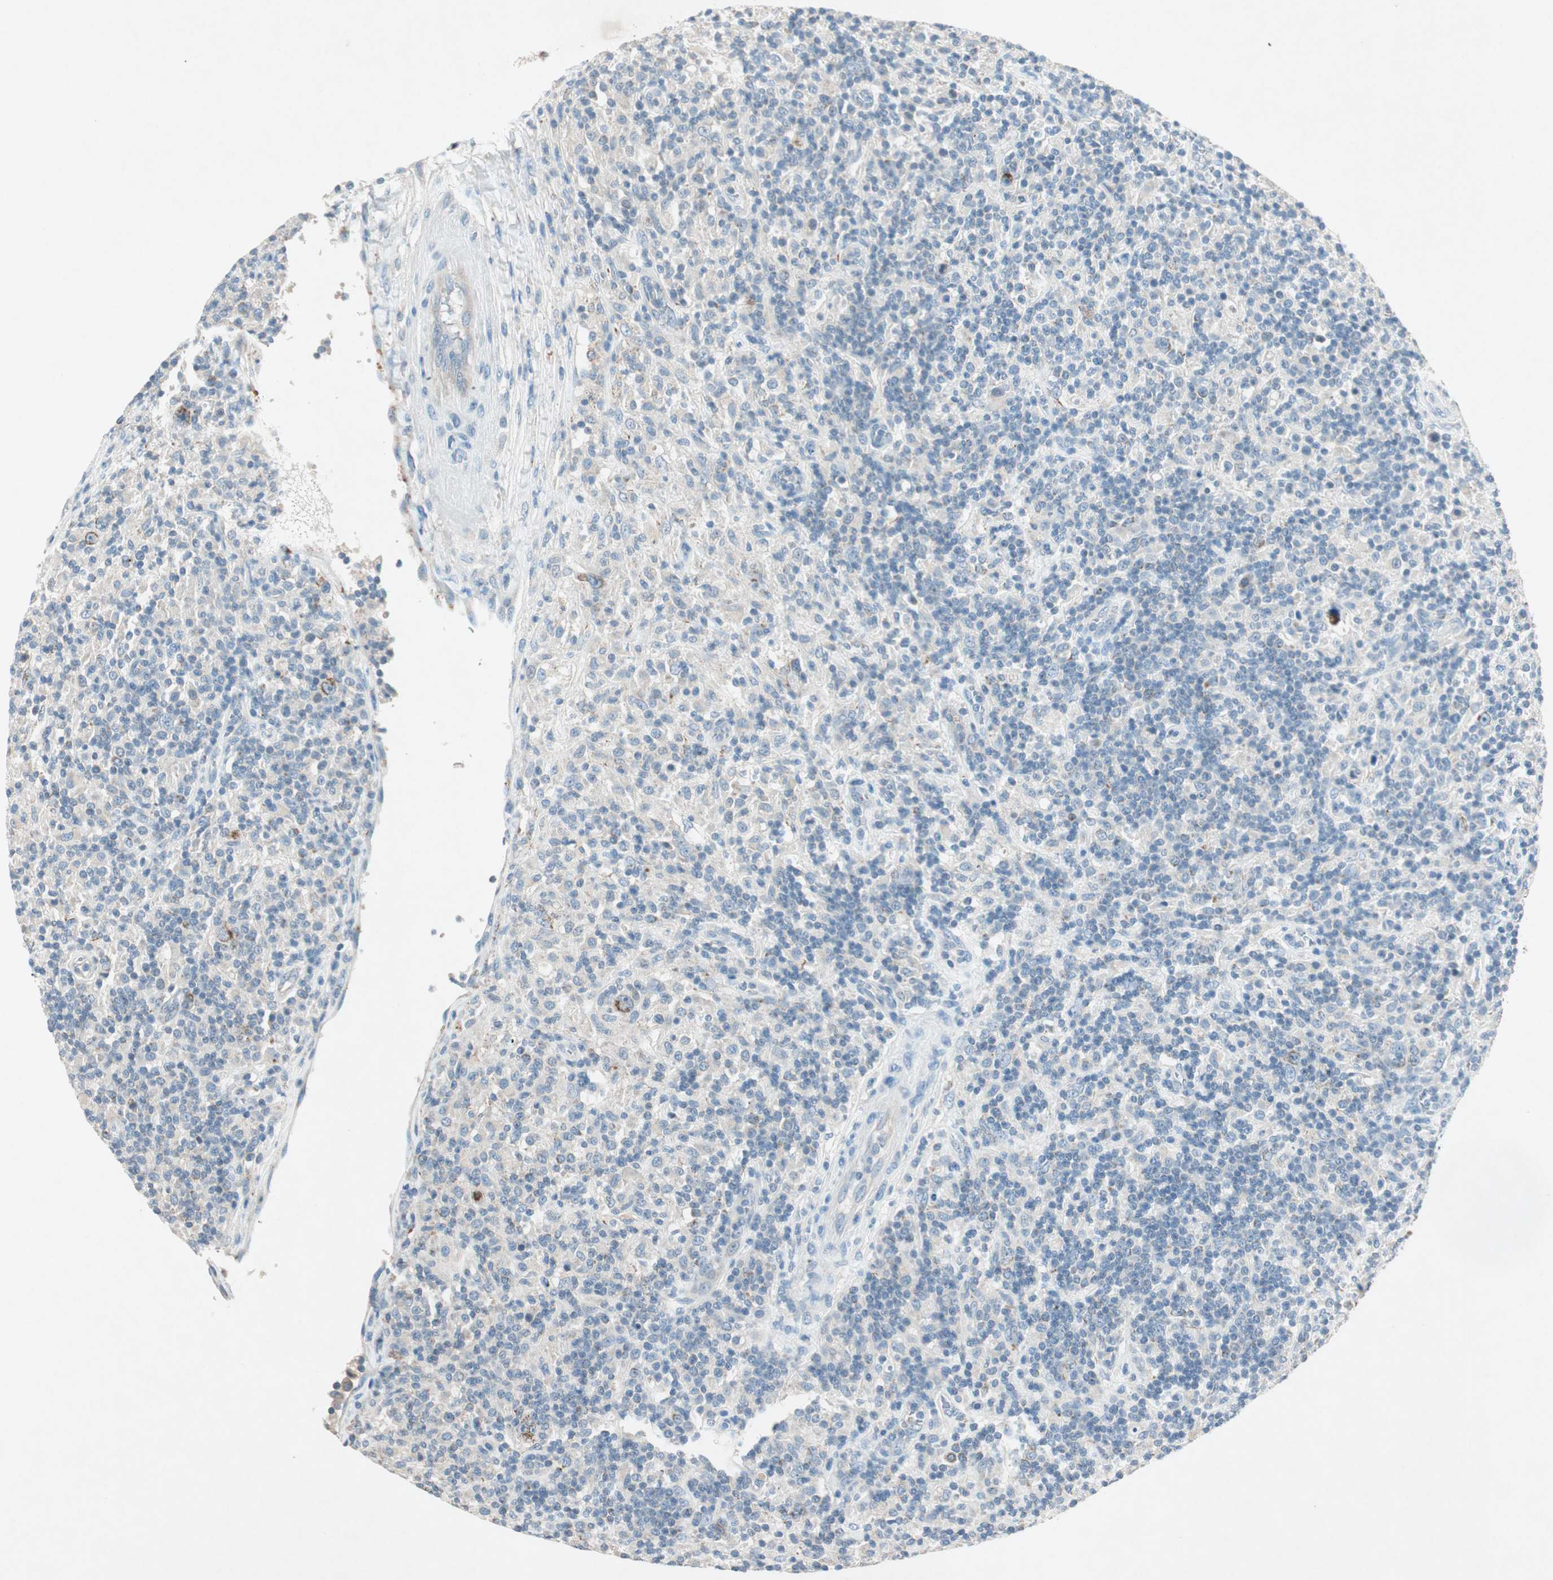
{"staining": {"intensity": "weak", "quantity": "<25%", "location": "cytoplasmic/membranous"}, "tissue": "lymphoma", "cell_type": "Tumor cells", "image_type": "cancer", "snomed": [{"axis": "morphology", "description": "Hodgkin's disease, NOS"}, {"axis": "topography", "description": "Lymph node"}], "caption": "DAB (3,3'-diaminobenzidine) immunohistochemical staining of lymphoma shows no significant expression in tumor cells. (Stains: DAB (3,3'-diaminobenzidine) IHC with hematoxylin counter stain, Microscopy: brightfield microscopy at high magnification).", "gene": "NKAIN1", "patient": {"sex": "male", "age": 70}}